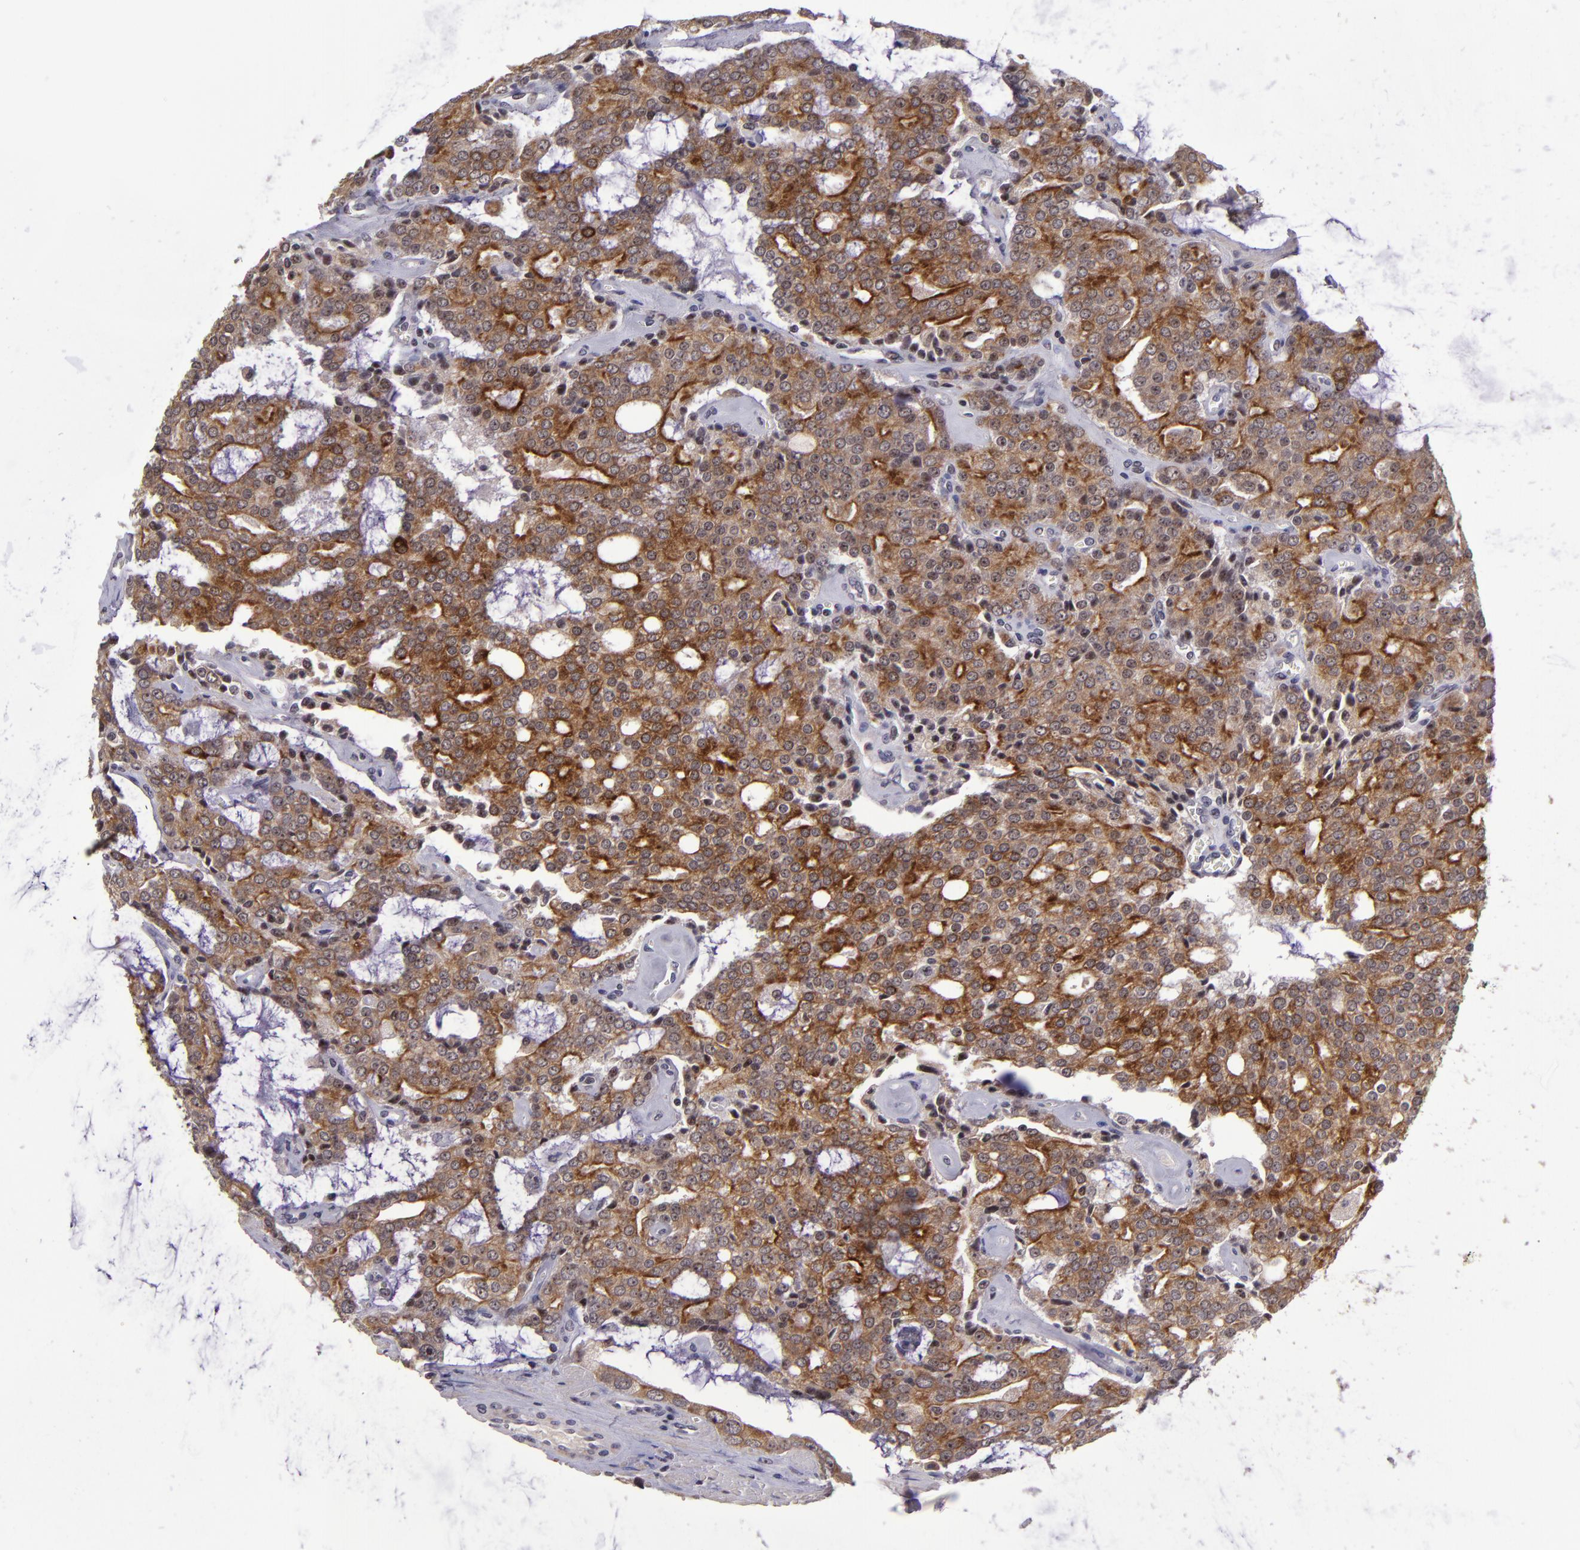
{"staining": {"intensity": "moderate", "quantity": ">75%", "location": "cytoplasmic/membranous"}, "tissue": "prostate cancer", "cell_type": "Tumor cells", "image_type": "cancer", "snomed": [{"axis": "morphology", "description": "Adenocarcinoma, High grade"}, {"axis": "topography", "description": "Prostate"}], "caption": "A medium amount of moderate cytoplasmic/membranous positivity is appreciated in about >75% of tumor cells in prostate cancer (adenocarcinoma (high-grade)) tissue.", "gene": "PCNX4", "patient": {"sex": "male", "age": 67}}